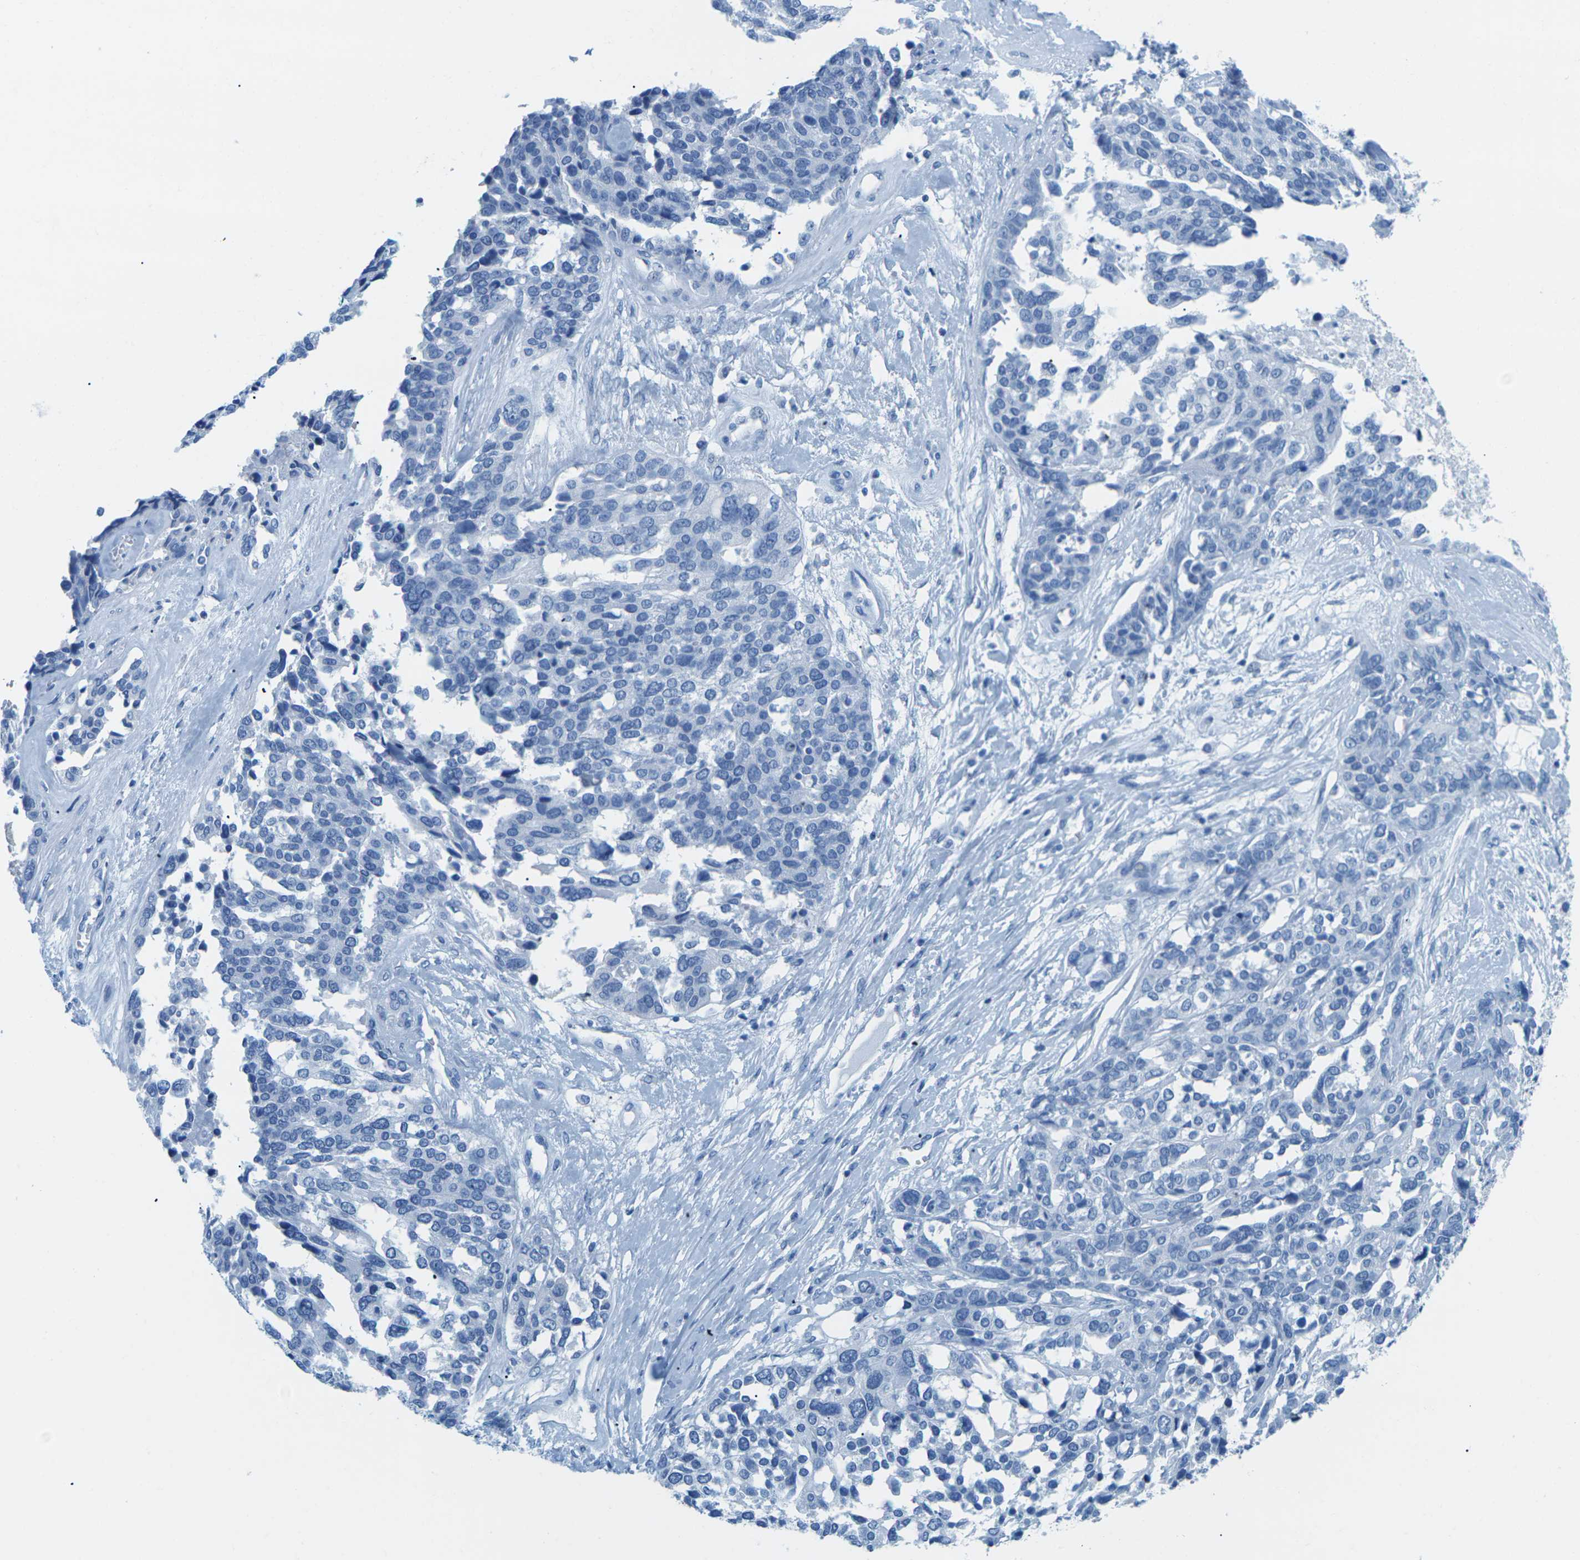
{"staining": {"intensity": "negative", "quantity": "none", "location": "none"}, "tissue": "ovarian cancer", "cell_type": "Tumor cells", "image_type": "cancer", "snomed": [{"axis": "morphology", "description": "Cystadenocarcinoma, serous, NOS"}, {"axis": "topography", "description": "Ovary"}], "caption": "Tumor cells are negative for brown protein staining in serous cystadenocarcinoma (ovarian).", "gene": "SLC12A1", "patient": {"sex": "female", "age": 44}}